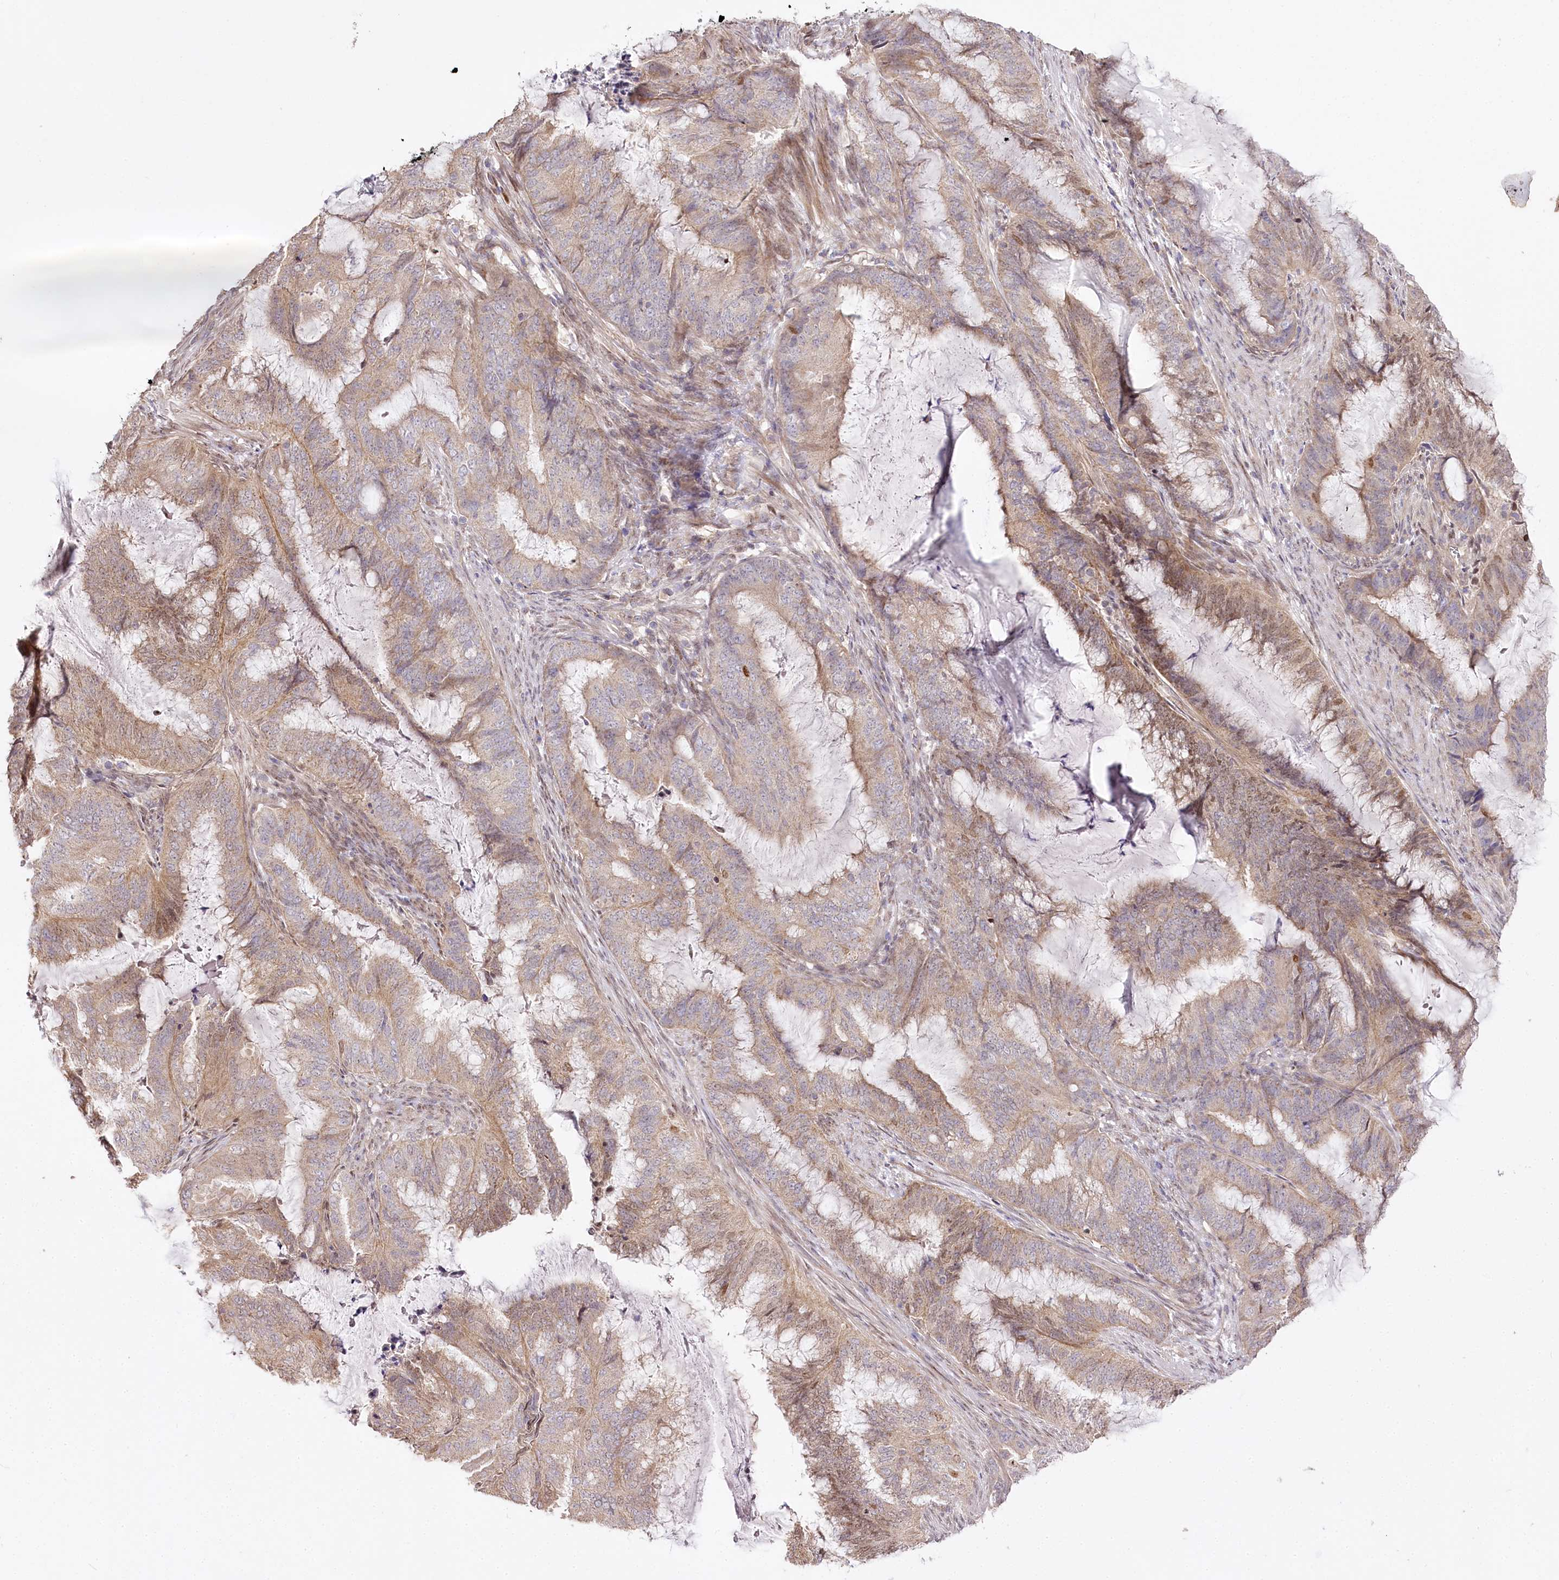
{"staining": {"intensity": "weak", "quantity": ">75%", "location": "cytoplasmic/membranous"}, "tissue": "endometrial cancer", "cell_type": "Tumor cells", "image_type": "cancer", "snomed": [{"axis": "morphology", "description": "Adenocarcinoma, NOS"}, {"axis": "topography", "description": "Endometrium"}], "caption": "Endometrial cancer (adenocarcinoma) was stained to show a protein in brown. There is low levels of weak cytoplasmic/membranous expression in approximately >75% of tumor cells.", "gene": "ZNF226", "patient": {"sex": "female", "age": 51}}